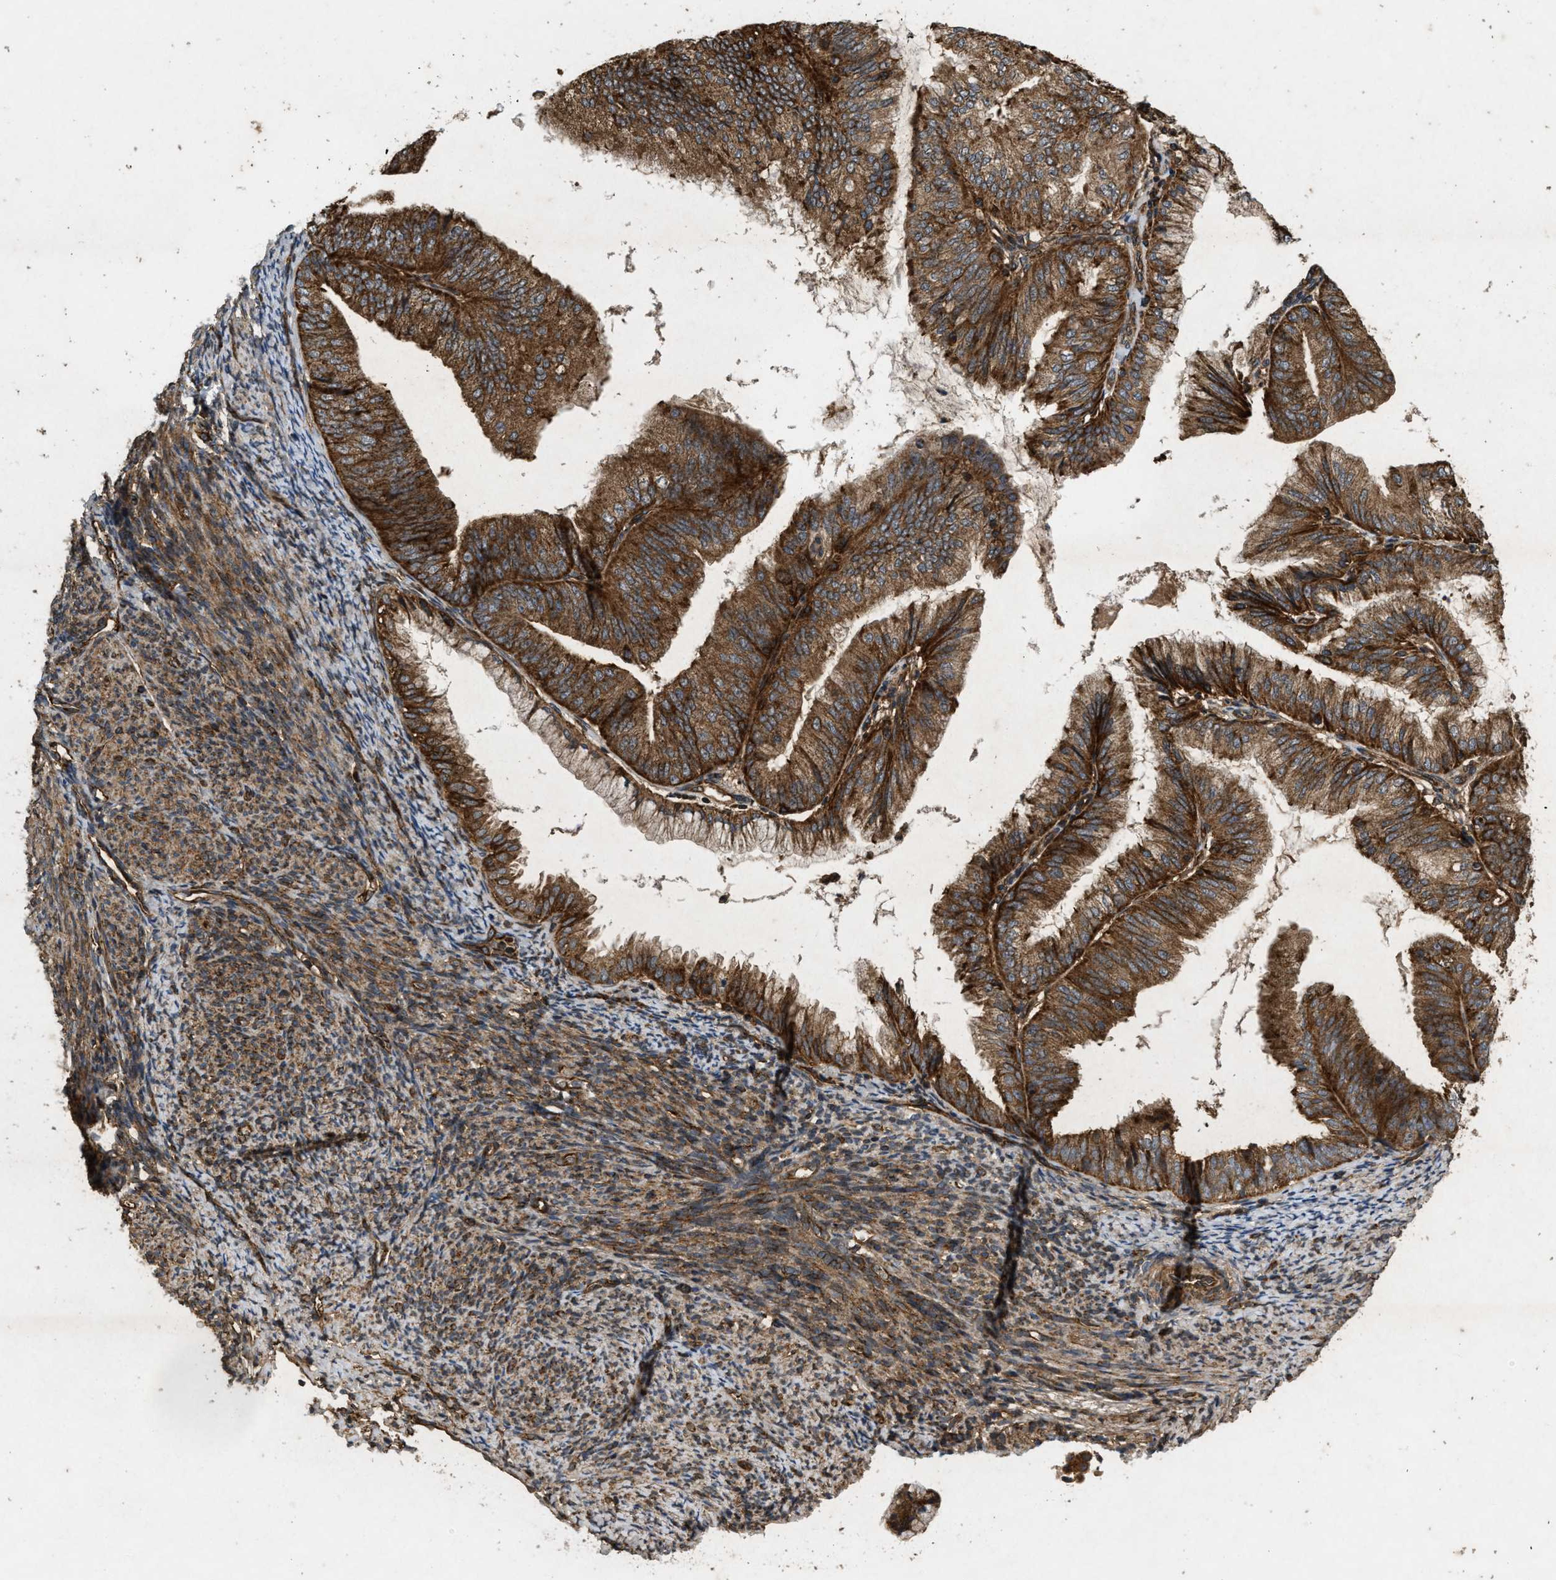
{"staining": {"intensity": "strong", "quantity": ">75%", "location": "cytoplasmic/membranous"}, "tissue": "endometrial cancer", "cell_type": "Tumor cells", "image_type": "cancer", "snomed": [{"axis": "morphology", "description": "Adenocarcinoma, NOS"}, {"axis": "topography", "description": "Endometrium"}], "caption": "Immunohistochemical staining of endometrial cancer (adenocarcinoma) demonstrates high levels of strong cytoplasmic/membranous expression in approximately >75% of tumor cells.", "gene": "GNB4", "patient": {"sex": "female", "age": 63}}